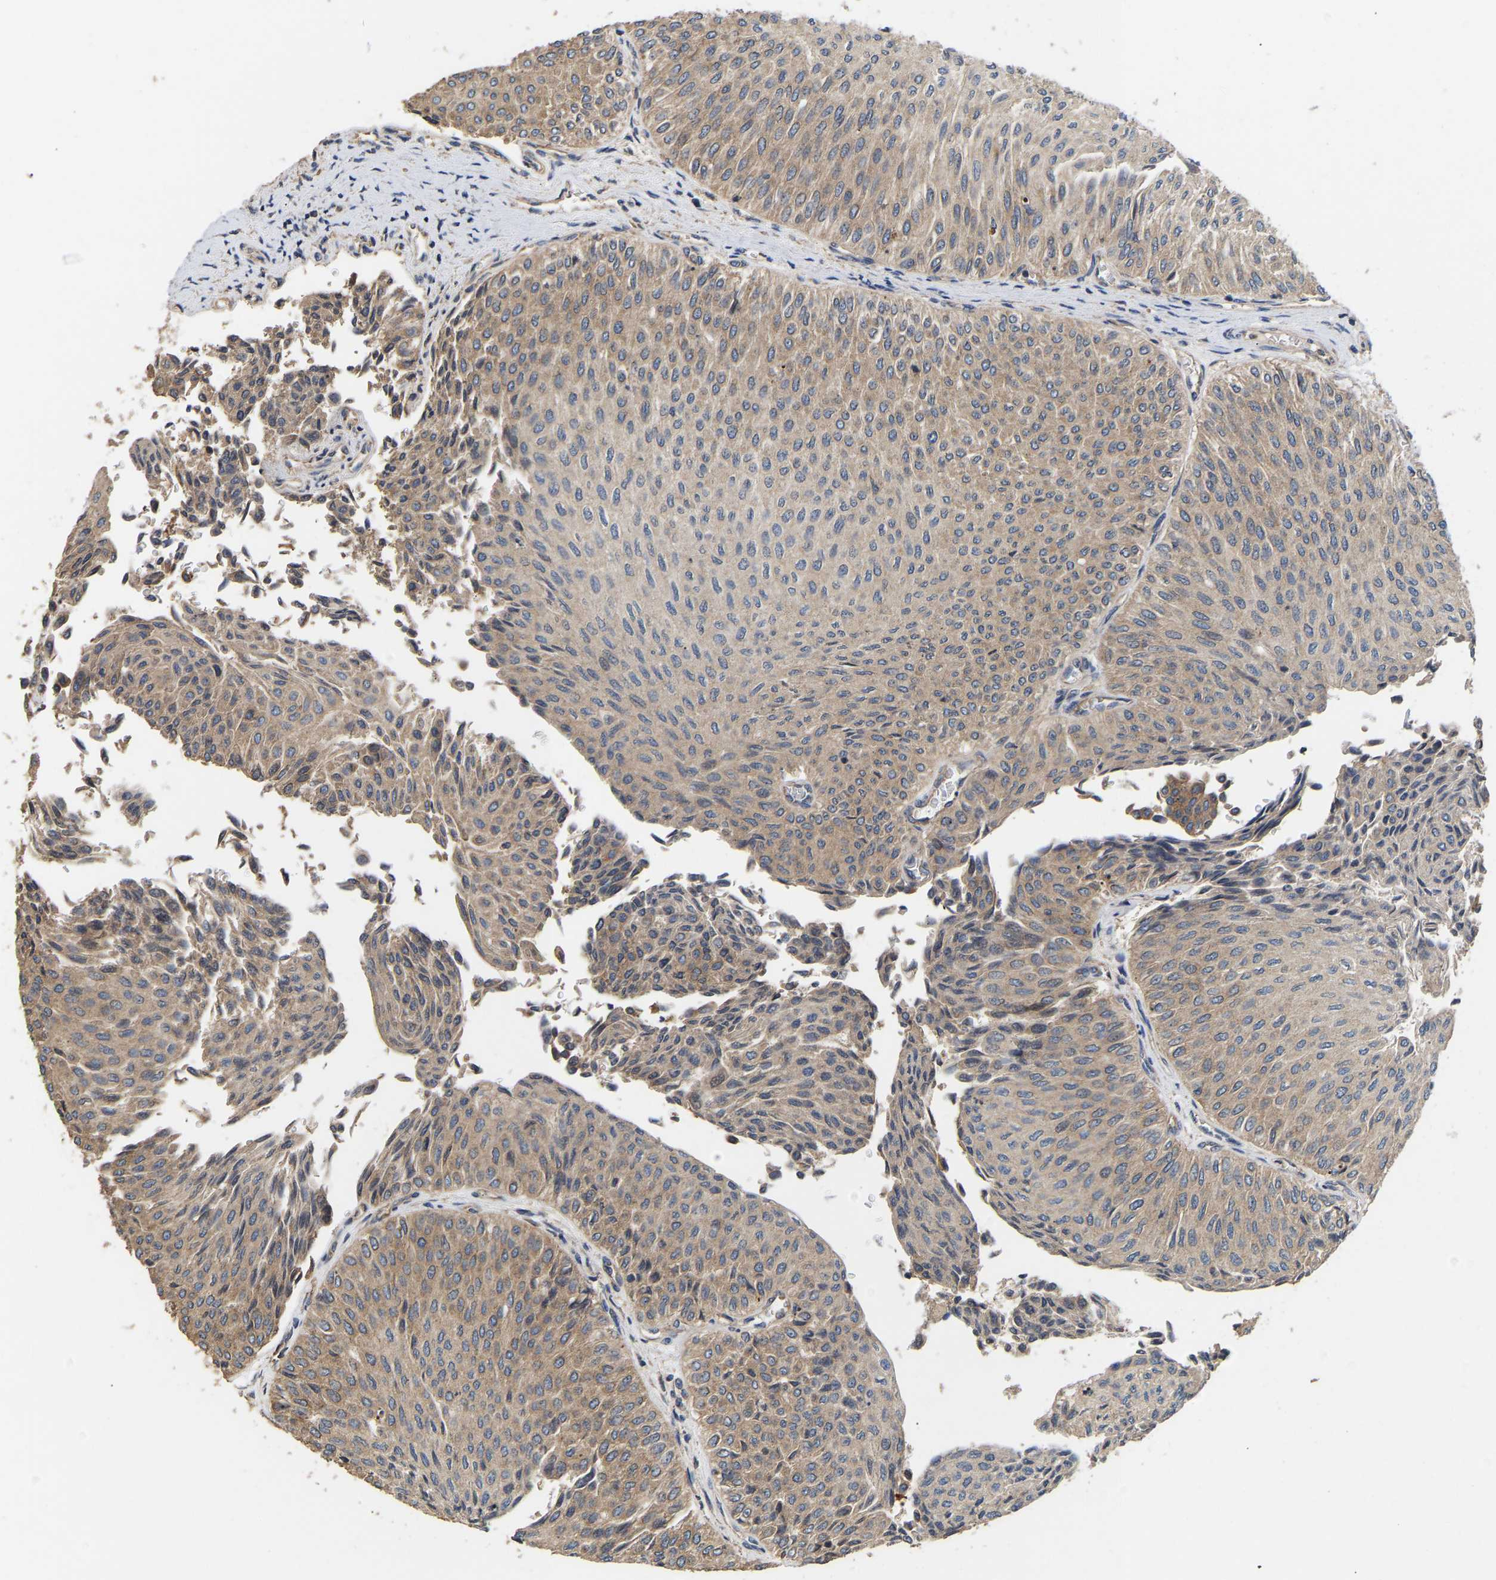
{"staining": {"intensity": "weak", "quantity": ">75%", "location": "cytoplasmic/membranous"}, "tissue": "urothelial cancer", "cell_type": "Tumor cells", "image_type": "cancer", "snomed": [{"axis": "morphology", "description": "Urothelial carcinoma, Low grade"}, {"axis": "topography", "description": "Urinary bladder"}], "caption": "Weak cytoplasmic/membranous protein staining is identified in approximately >75% of tumor cells in urothelial cancer. (DAB IHC with brightfield microscopy, high magnification).", "gene": "AIMP2", "patient": {"sex": "male", "age": 78}}